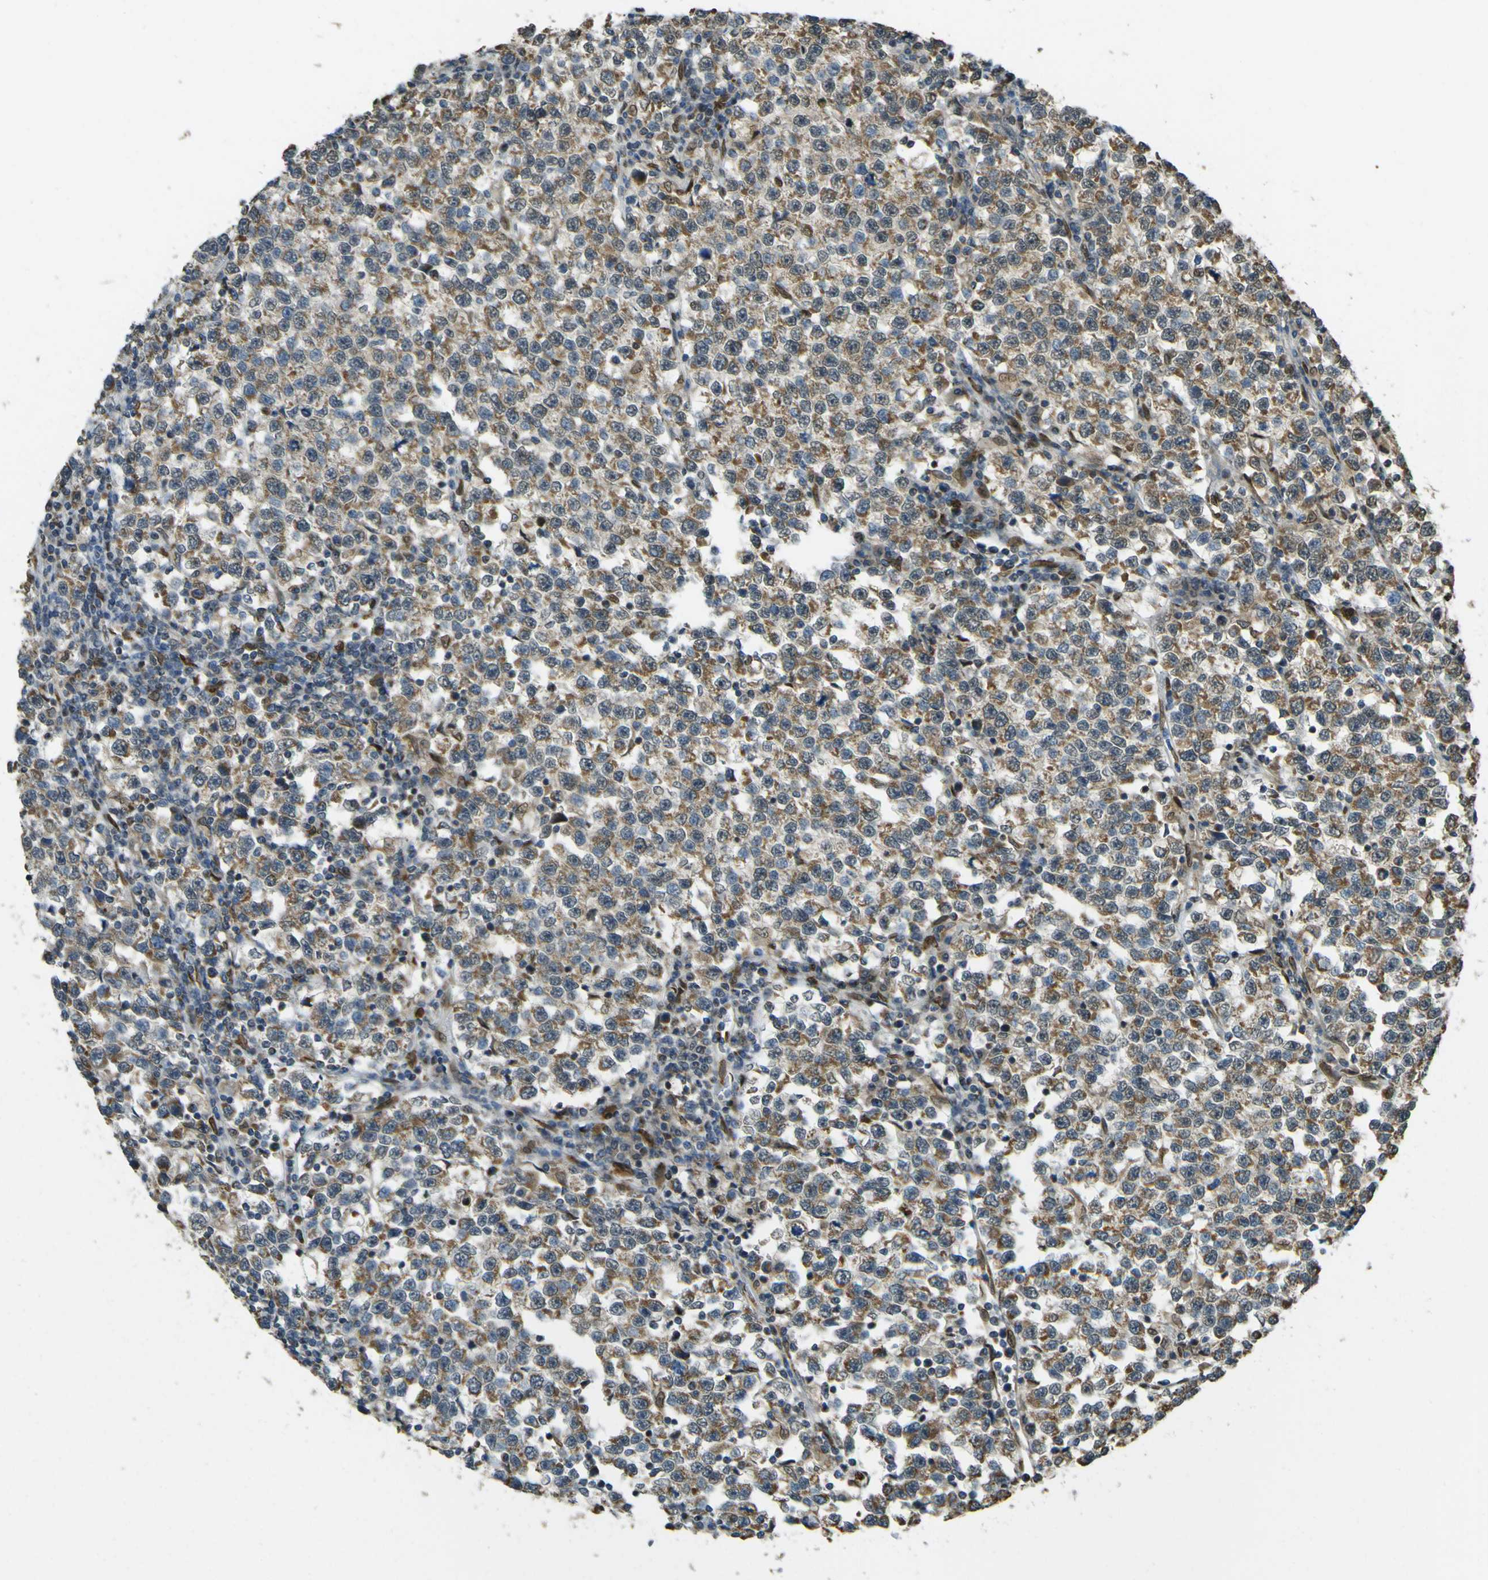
{"staining": {"intensity": "moderate", "quantity": ">75%", "location": "cytoplasmic/membranous"}, "tissue": "testis cancer", "cell_type": "Tumor cells", "image_type": "cancer", "snomed": [{"axis": "morphology", "description": "Normal tissue, NOS"}, {"axis": "morphology", "description": "Seminoma, NOS"}, {"axis": "topography", "description": "Testis"}], "caption": "A high-resolution photomicrograph shows immunohistochemistry staining of testis cancer, which reveals moderate cytoplasmic/membranous positivity in about >75% of tumor cells.", "gene": "GALNT1", "patient": {"sex": "male", "age": 43}}